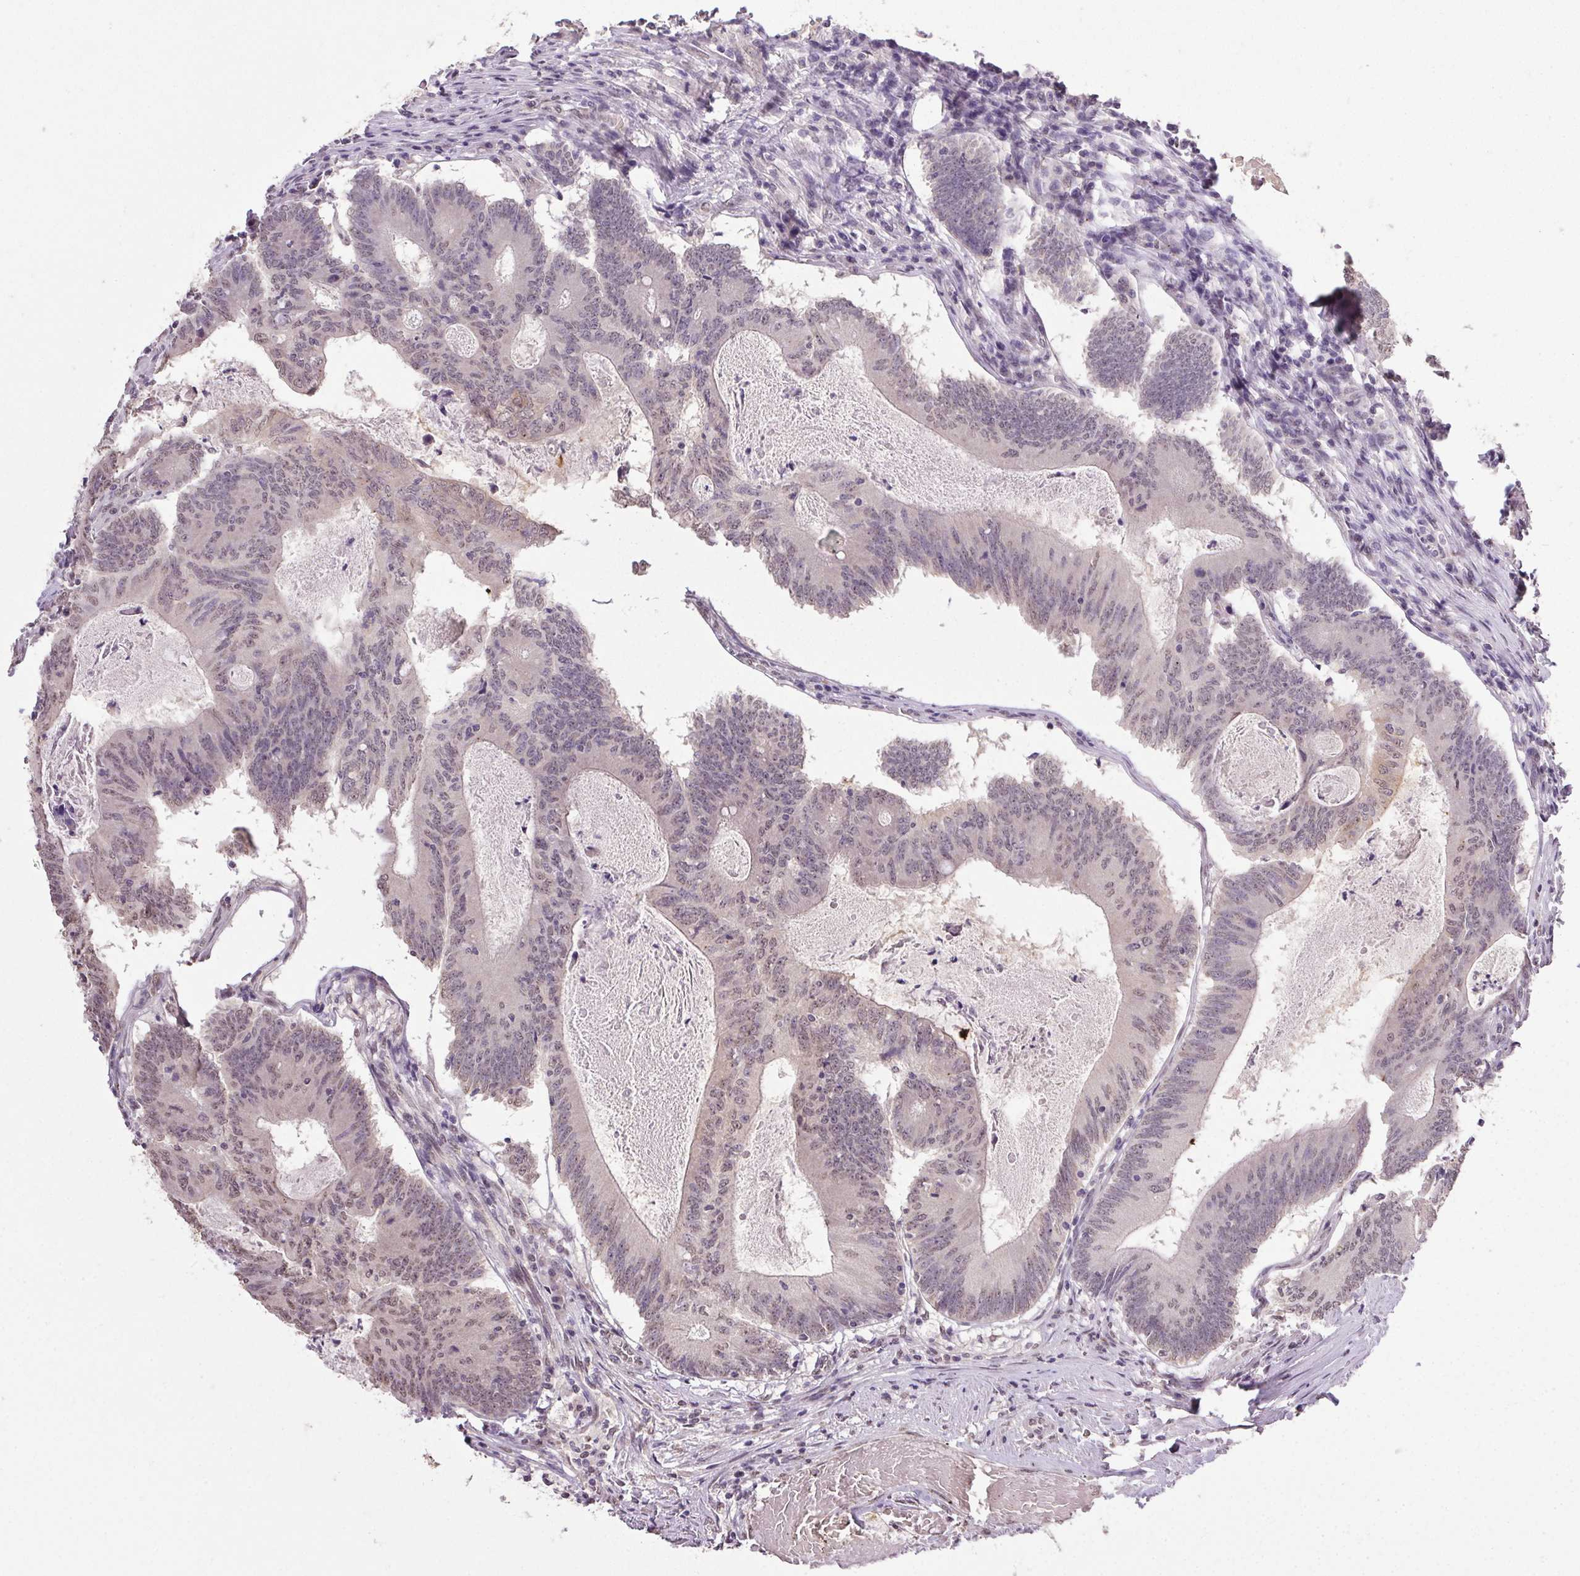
{"staining": {"intensity": "weak", "quantity": "<25%", "location": "cytoplasmic/membranous,nuclear"}, "tissue": "colorectal cancer", "cell_type": "Tumor cells", "image_type": "cancer", "snomed": [{"axis": "morphology", "description": "Adenocarcinoma, NOS"}, {"axis": "topography", "description": "Colon"}], "caption": "Tumor cells are negative for protein expression in human colorectal adenocarcinoma.", "gene": "PPP4R4", "patient": {"sex": "female", "age": 70}}